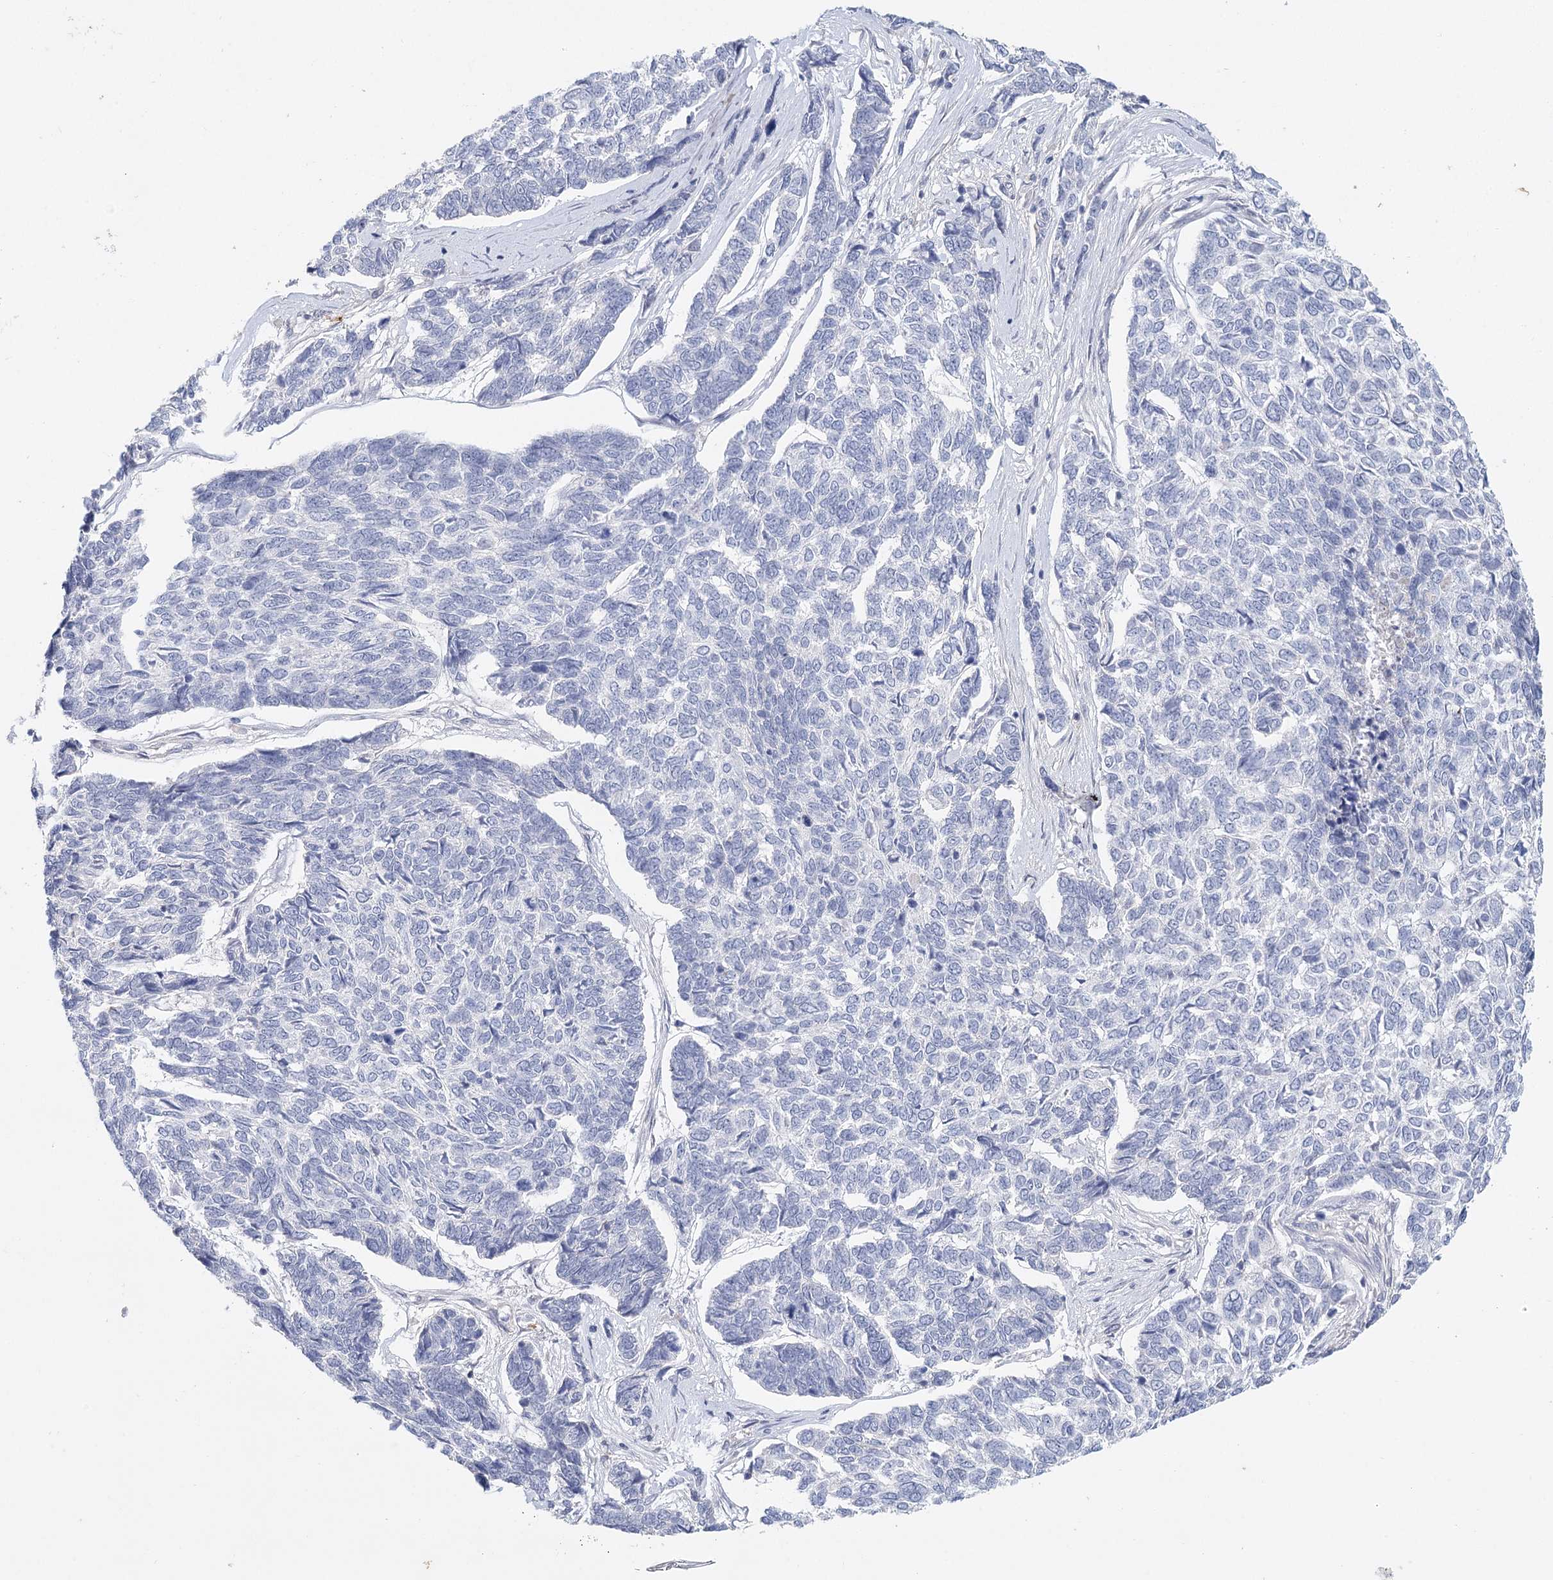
{"staining": {"intensity": "negative", "quantity": "none", "location": "none"}, "tissue": "skin cancer", "cell_type": "Tumor cells", "image_type": "cancer", "snomed": [{"axis": "morphology", "description": "Basal cell carcinoma"}, {"axis": "topography", "description": "Skin"}], "caption": "Micrograph shows no protein expression in tumor cells of skin cancer (basal cell carcinoma) tissue.", "gene": "ARHGAP44", "patient": {"sex": "female", "age": 65}}